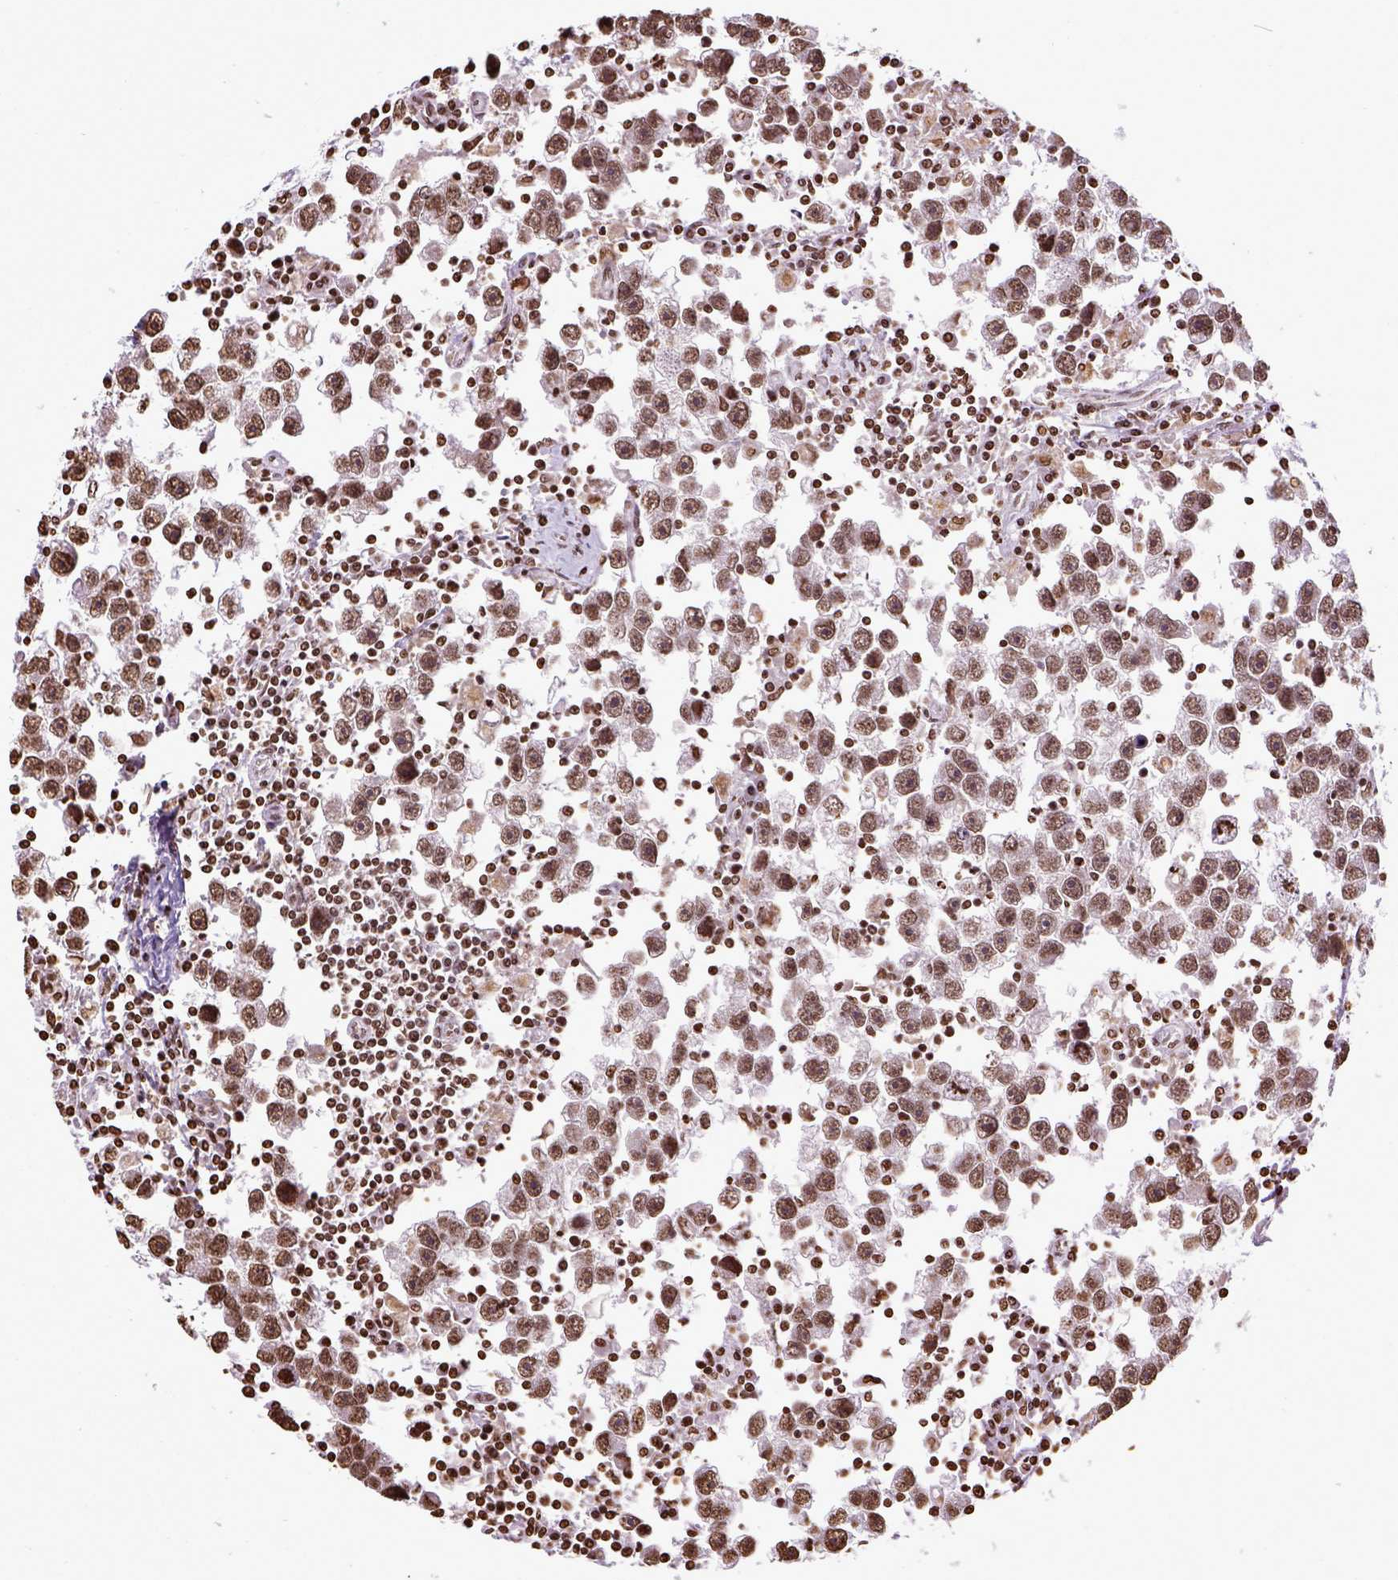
{"staining": {"intensity": "moderate", "quantity": ">75%", "location": "nuclear"}, "tissue": "testis cancer", "cell_type": "Tumor cells", "image_type": "cancer", "snomed": [{"axis": "morphology", "description": "Seminoma, NOS"}, {"axis": "topography", "description": "Testis"}], "caption": "Immunohistochemistry of seminoma (testis) reveals medium levels of moderate nuclear expression in about >75% of tumor cells.", "gene": "ZNF75D", "patient": {"sex": "male", "age": 30}}